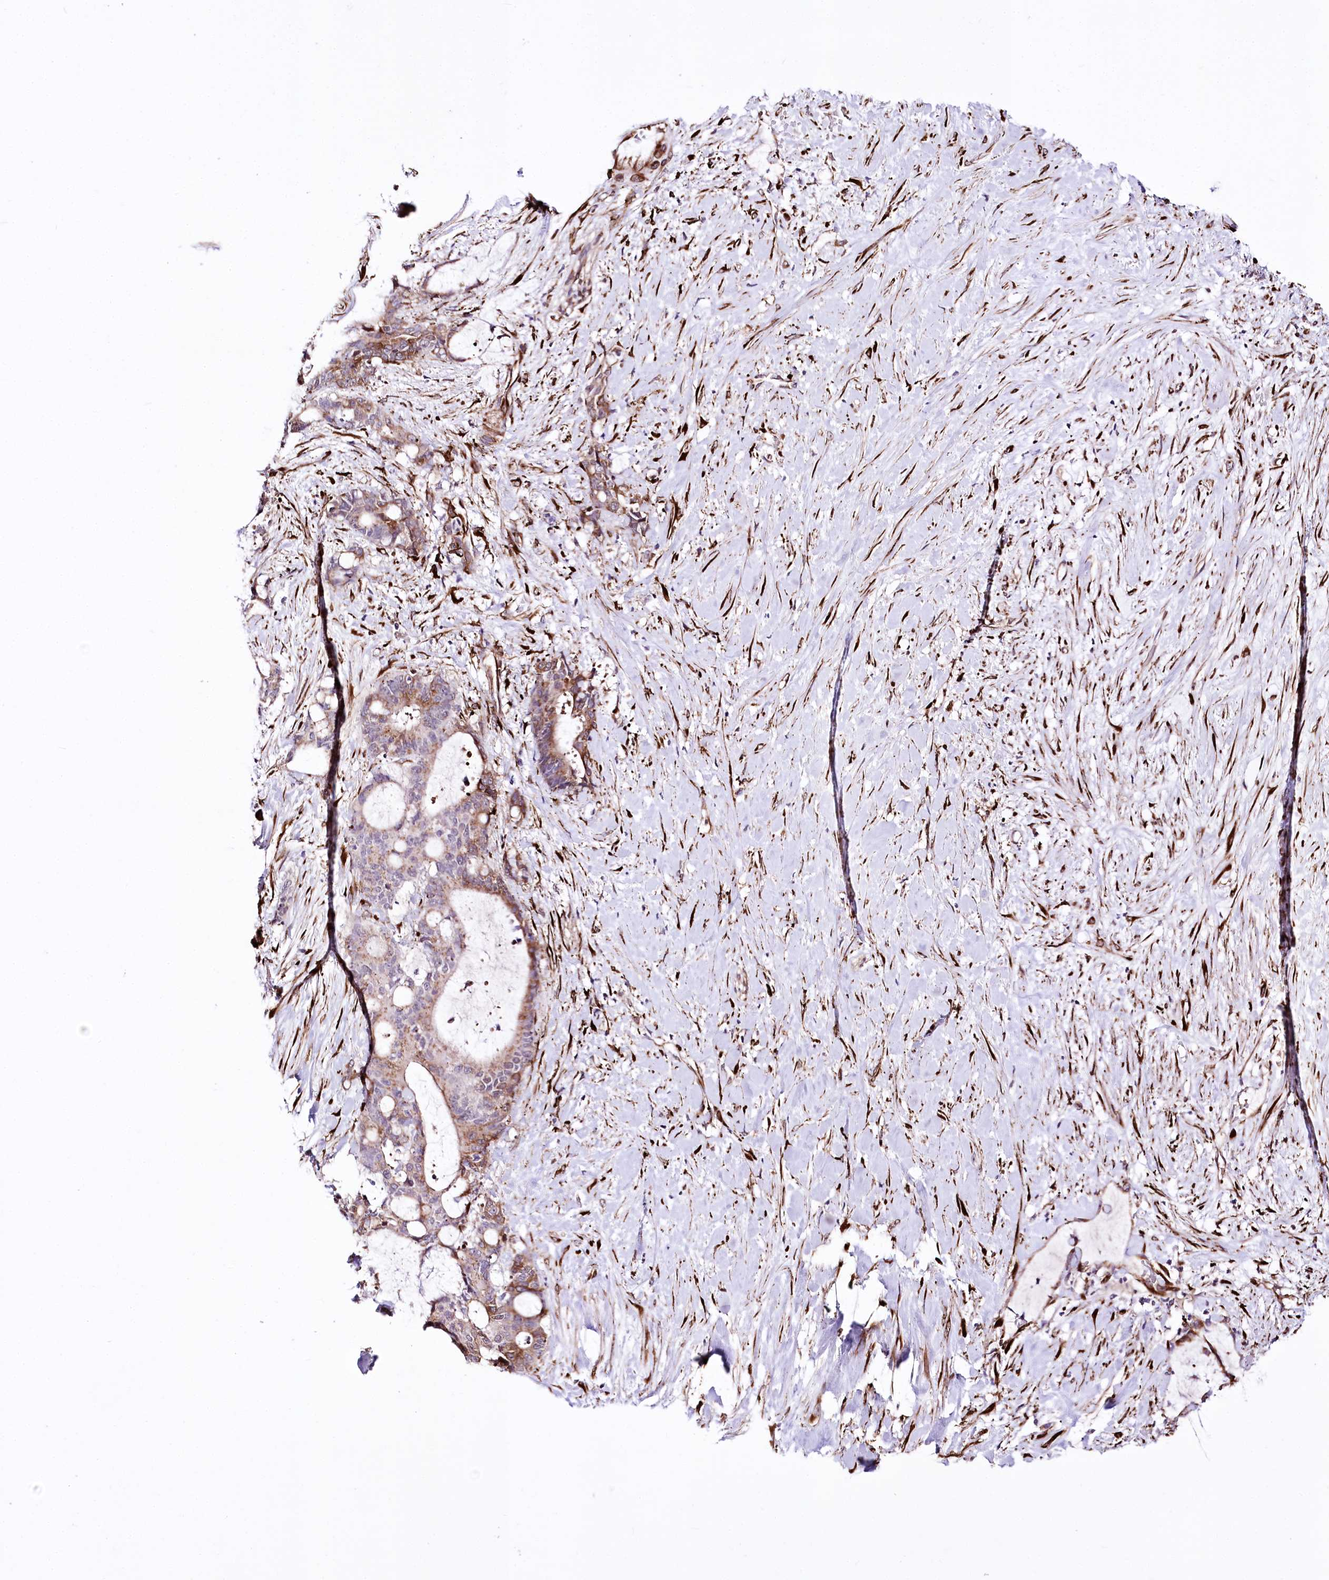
{"staining": {"intensity": "moderate", "quantity": ">75%", "location": "cytoplasmic/membranous"}, "tissue": "liver cancer", "cell_type": "Tumor cells", "image_type": "cancer", "snomed": [{"axis": "morphology", "description": "Normal tissue, NOS"}, {"axis": "morphology", "description": "Cholangiocarcinoma"}, {"axis": "topography", "description": "Liver"}, {"axis": "topography", "description": "Peripheral nerve tissue"}], "caption": "Liver cancer stained for a protein (brown) exhibits moderate cytoplasmic/membranous positive expression in approximately >75% of tumor cells.", "gene": "WWC1", "patient": {"sex": "female", "age": 73}}